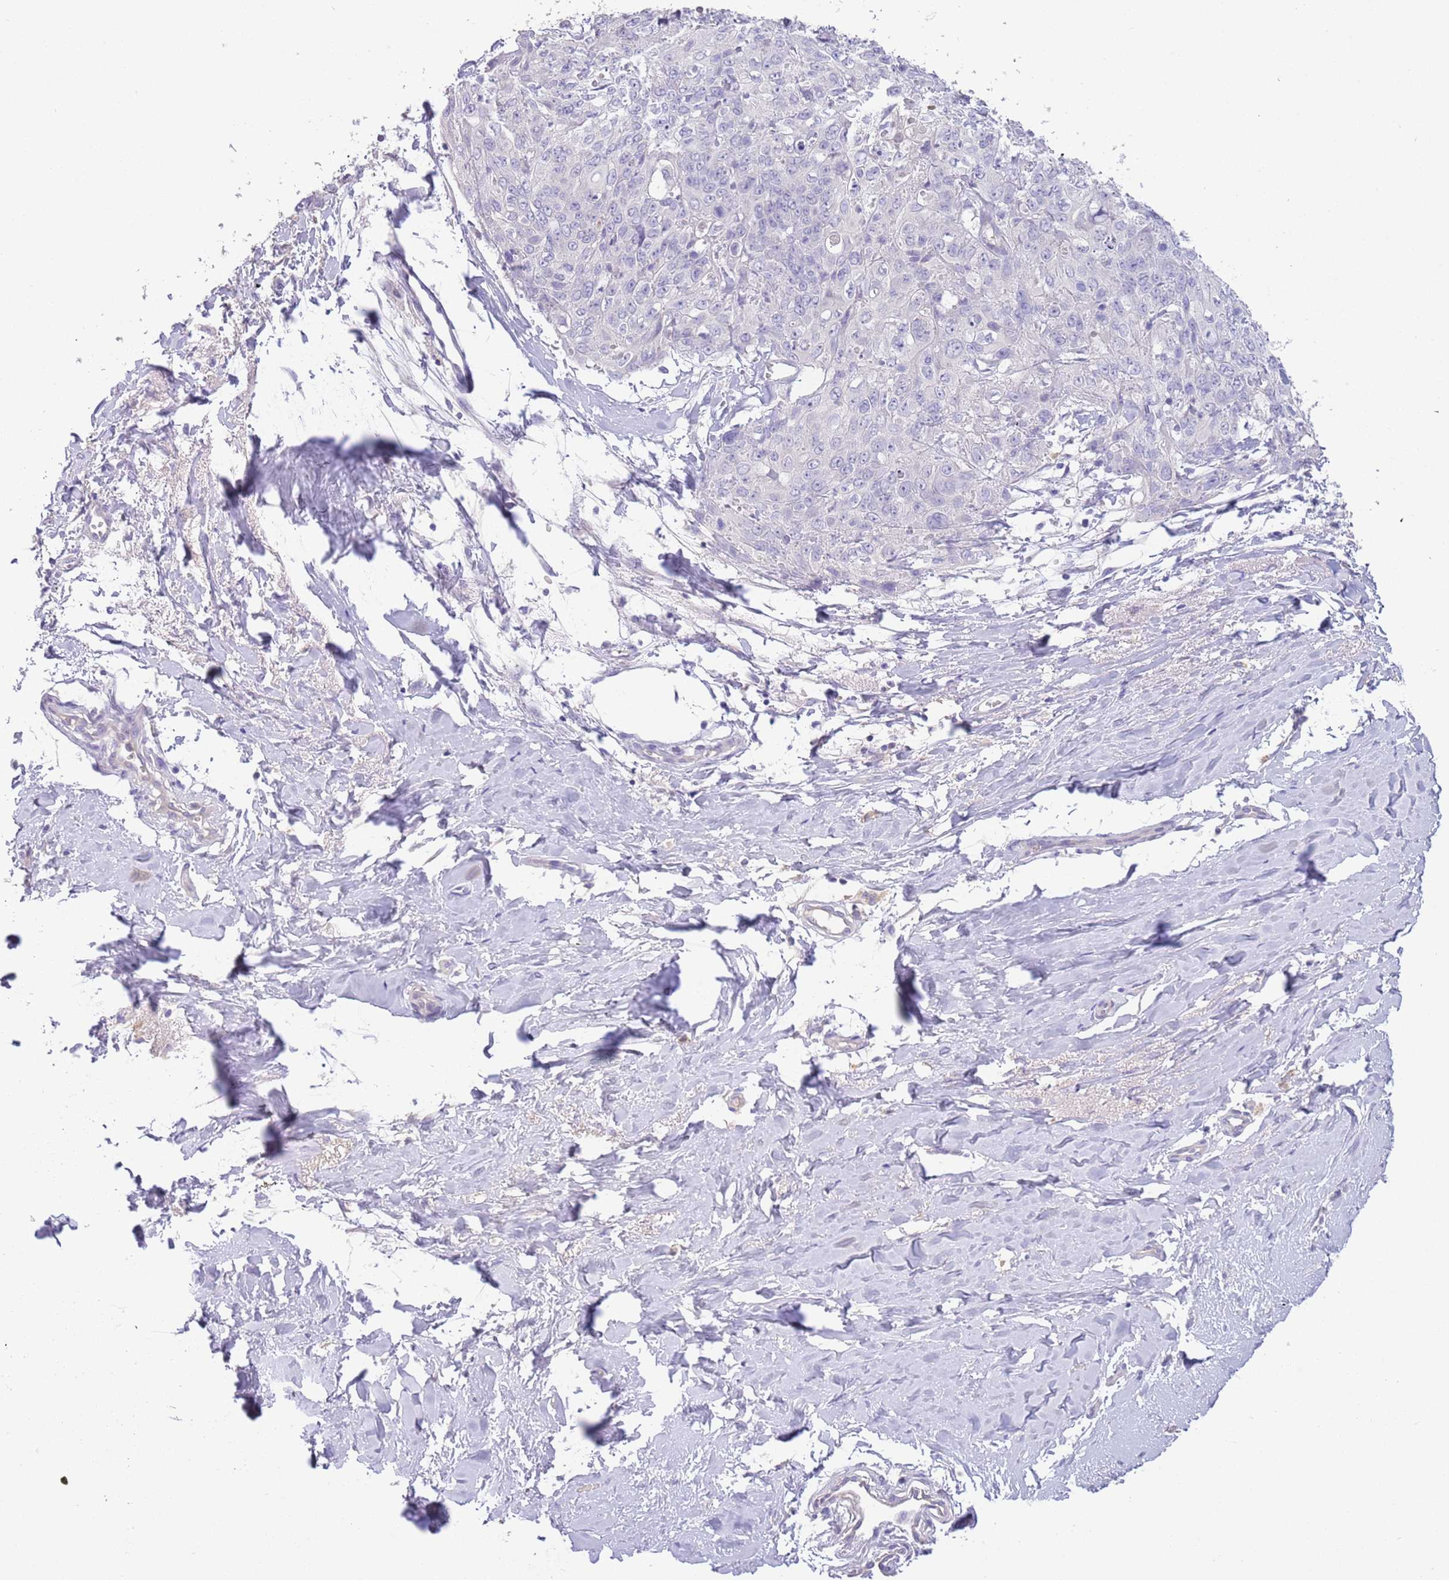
{"staining": {"intensity": "negative", "quantity": "none", "location": "none"}, "tissue": "skin cancer", "cell_type": "Tumor cells", "image_type": "cancer", "snomed": [{"axis": "morphology", "description": "Squamous cell carcinoma, NOS"}, {"axis": "topography", "description": "Skin"}, {"axis": "topography", "description": "Vulva"}], "caption": "Immunohistochemical staining of squamous cell carcinoma (skin) exhibits no significant staining in tumor cells.", "gene": "IGFL4", "patient": {"sex": "female", "age": 85}}